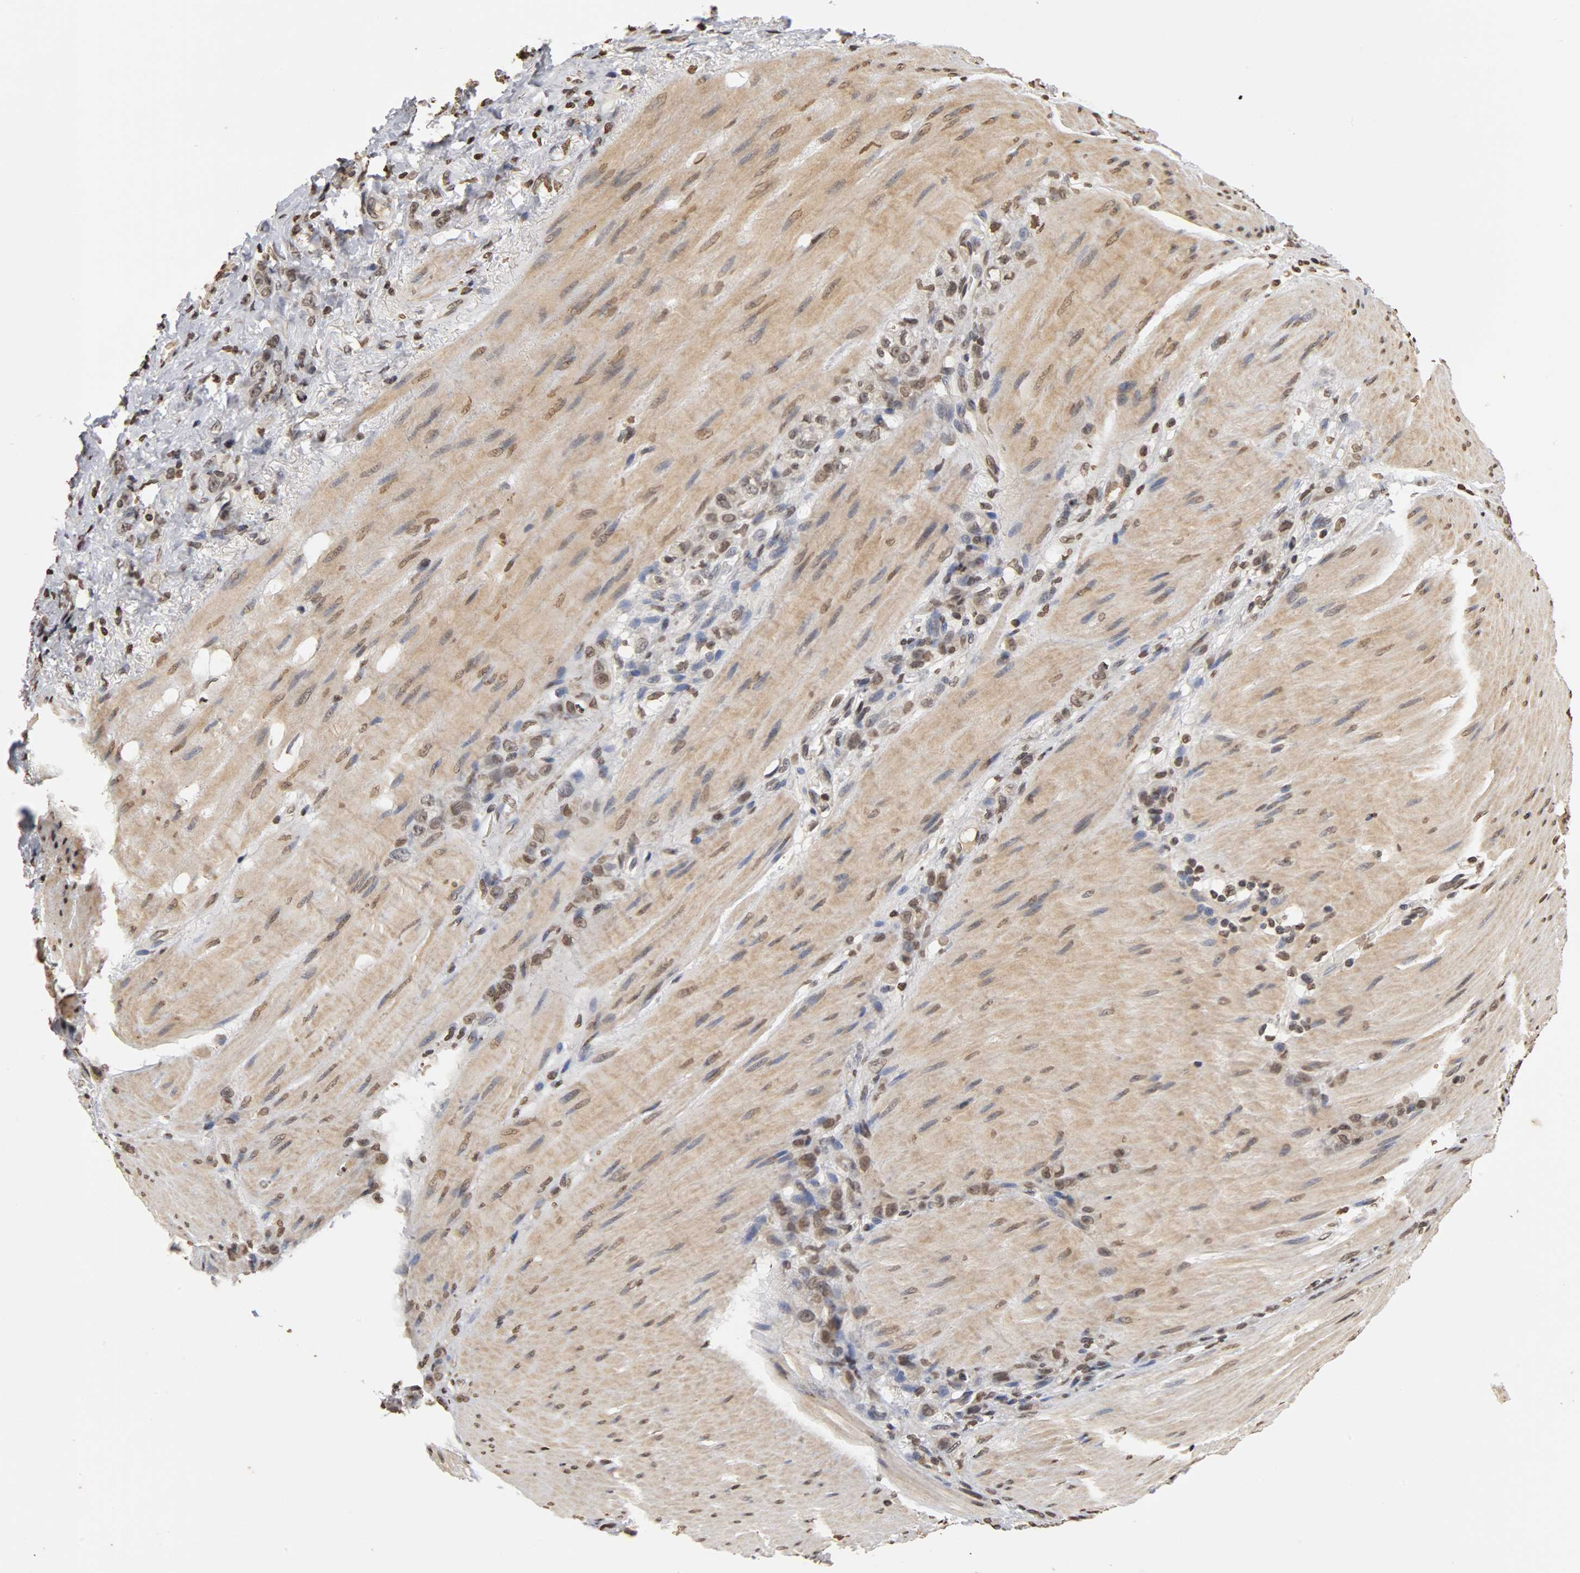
{"staining": {"intensity": "weak", "quantity": "25%-75%", "location": "cytoplasmic/membranous,nuclear"}, "tissue": "stomach cancer", "cell_type": "Tumor cells", "image_type": "cancer", "snomed": [{"axis": "morphology", "description": "Adenocarcinoma, NOS"}, {"axis": "topography", "description": "Stomach"}], "caption": "This is a micrograph of IHC staining of stomach cancer, which shows weak staining in the cytoplasmic/membranous and nuclear of tumor cells.", "gene": "ERCC2", "patient": {"sex": "male", "age": 82}}